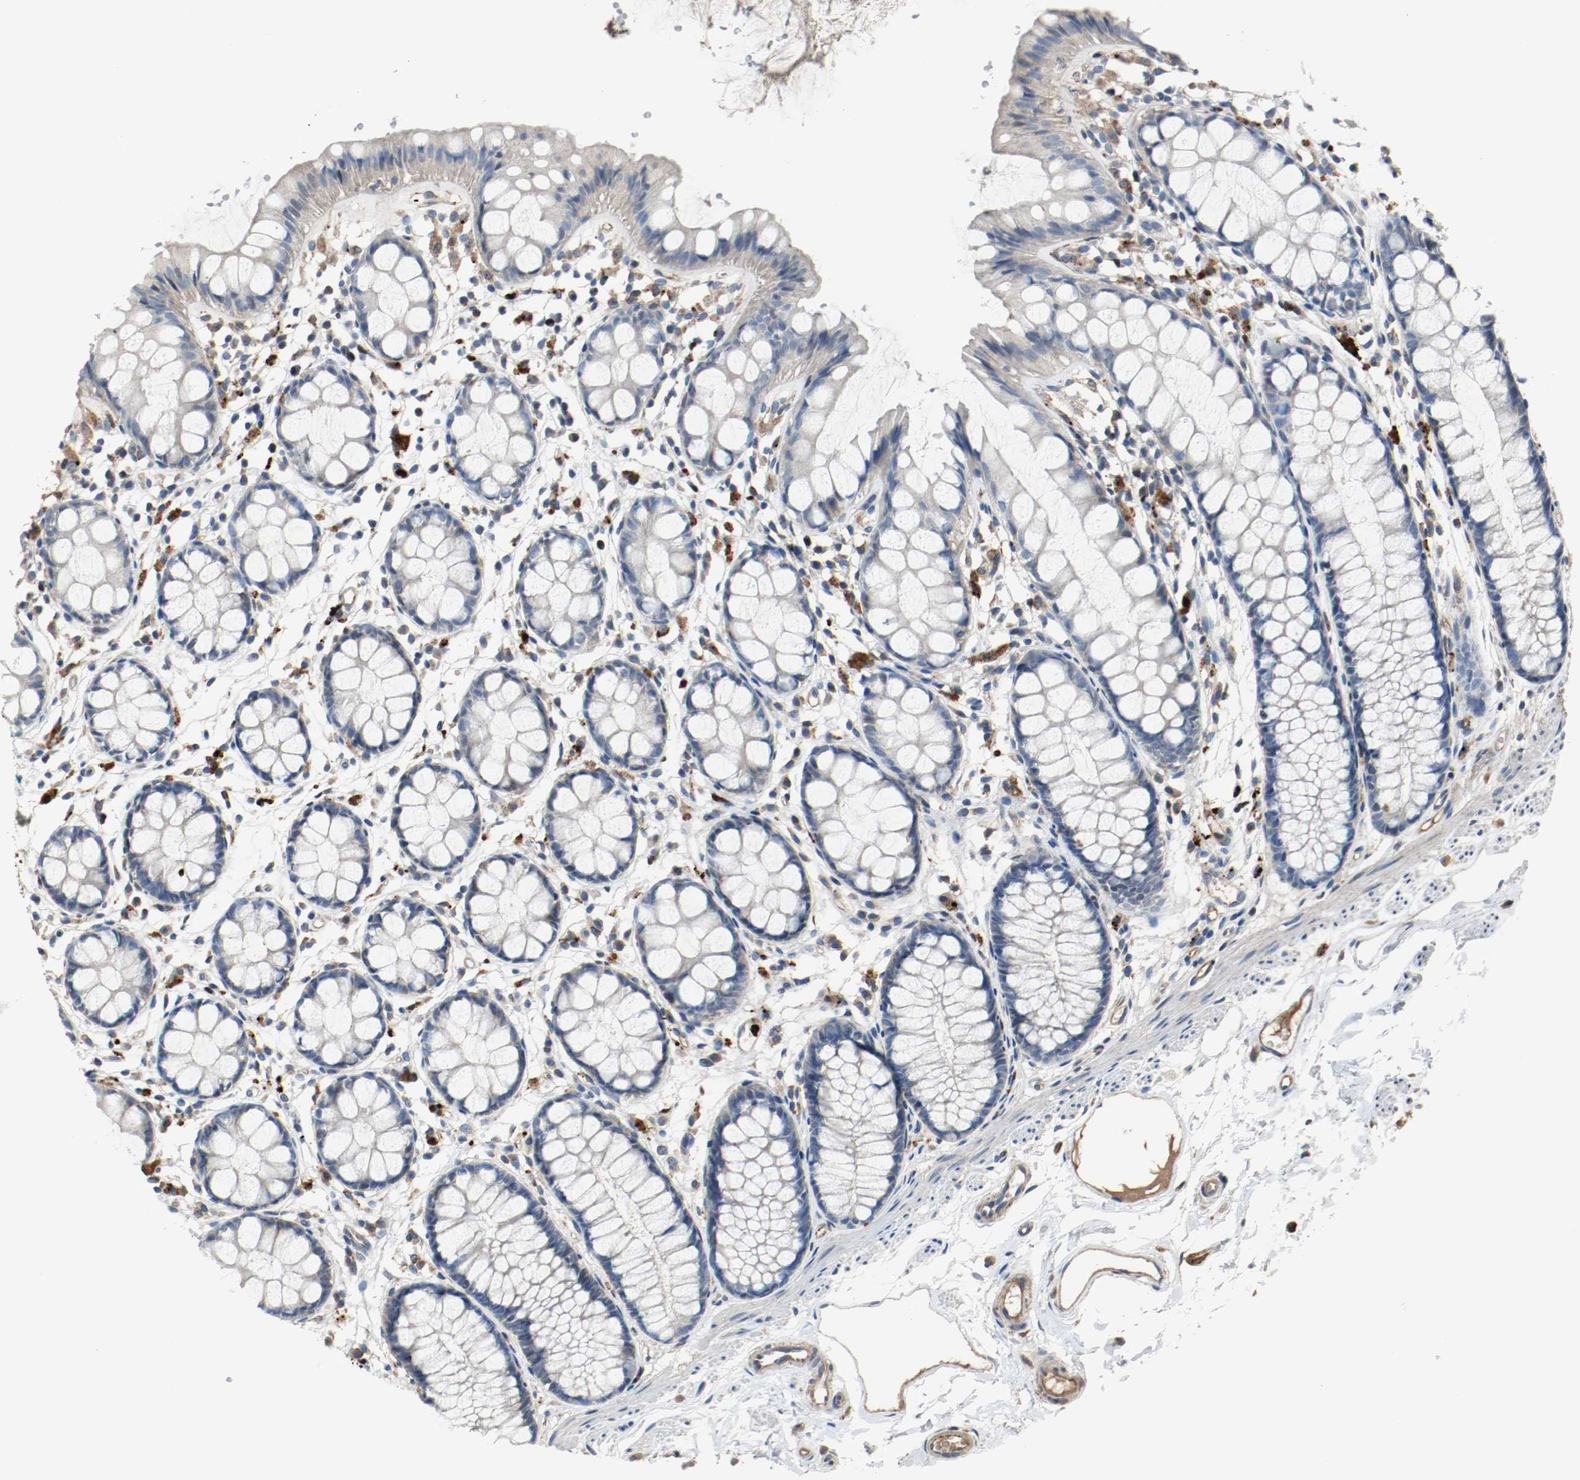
{"staining": {"intensity": "negative", "quantity": "none", "location": "none"}, "tissue": "rectum", "cell_type": "Glandular cells", "image_type": "normal", "snomed": [{"axis": "morphology", "description": "Normal tissue, NOS"}, {"axis": "topography", "description": "Rectum"}], "caption": "Glandular cells show no significant positivity in benign rectum. (Stains: DAB immunohistochemistry with hematoxylin counter stain, Microscopy: brightfield microscopy at high magnification).", "gene": "BLK", "patient": {"sex": "female", "age": 66}}